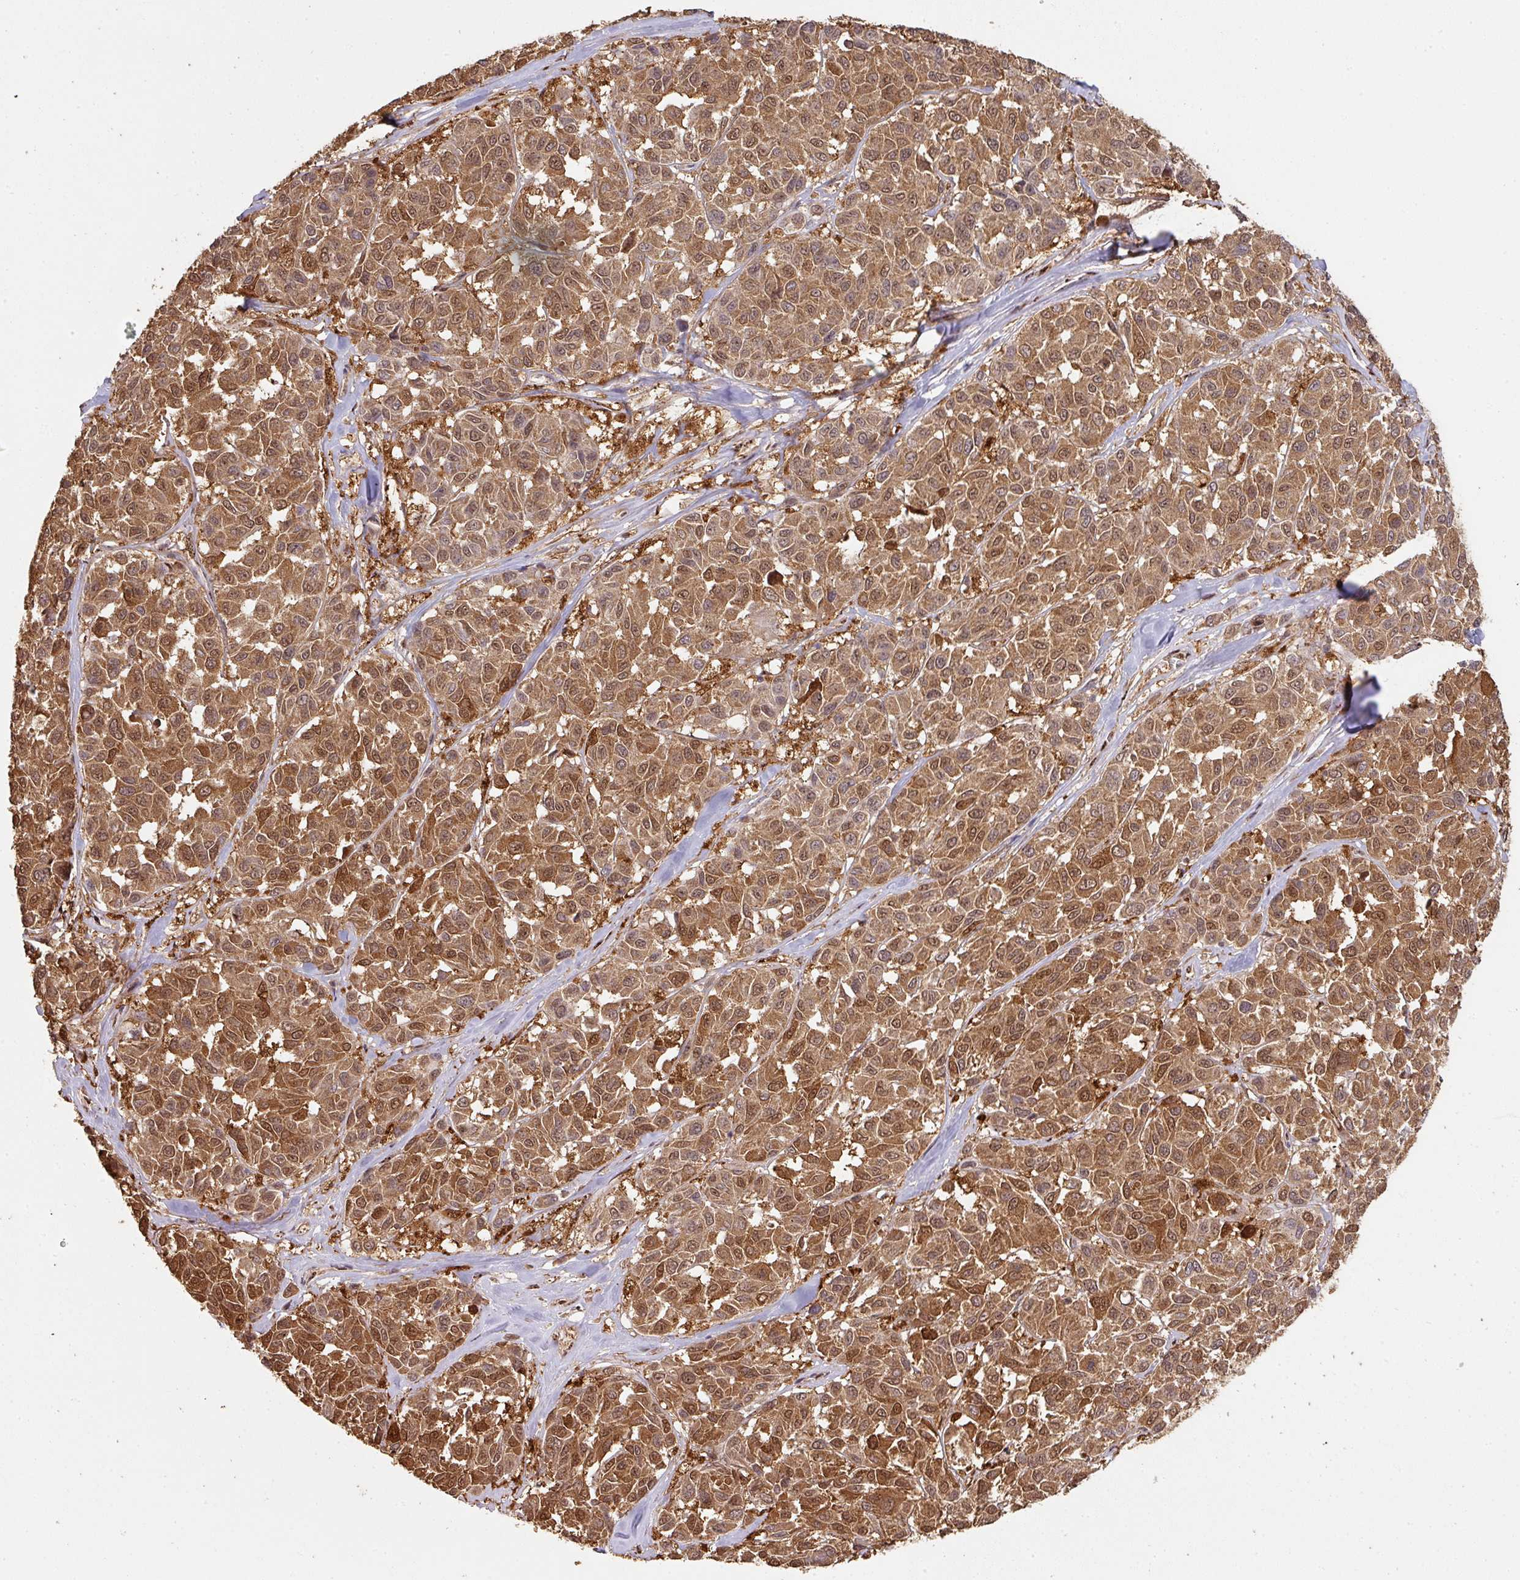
{"staining": {"intensity": "moderate", "quantity": ">75%", "location": "cytoplasmic/membranous,nuclear"}, "tissue": "melanoma", "cell_type": "Tumor cells", "image_type": "cancer", "snomed": [{"axis": "morphology", "description": "Malignant melanoma, NOS"}, {"axis": "topography", "description": "Skin"}], "caption": "Immunohistochemistry of melanoma displays medium levels of moderate cytoplasmic/membranous and nuclear expression in approximately >75% of tumor cells.", "gene": "ZNF322", "patient": {"sex": "female", "age": 66}}